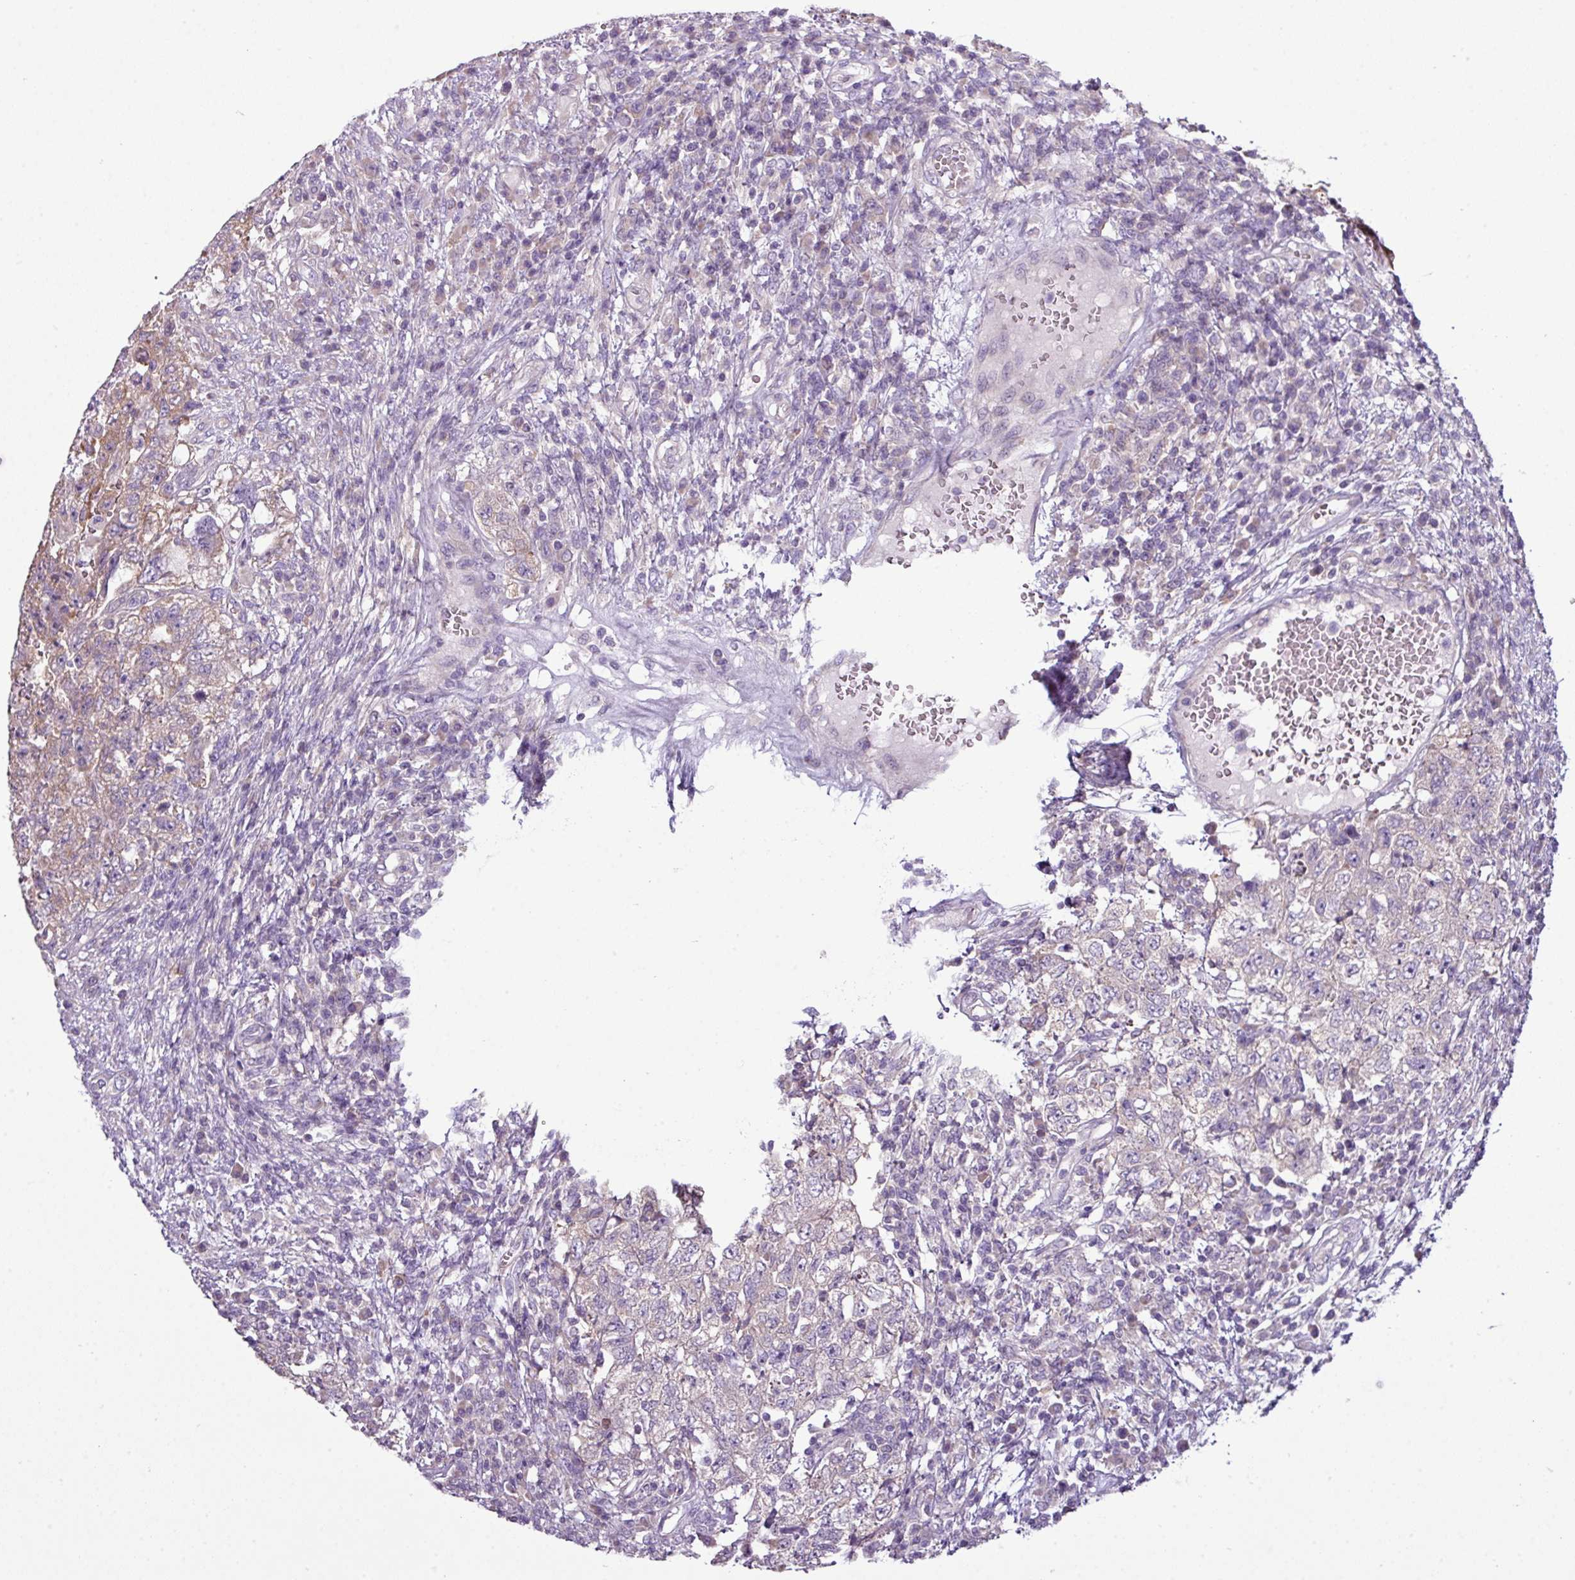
{"staining": {"intensity": "moderate", "quantity": "<25%", "location": "cytoplasmic/membranous"}, "tissue": "testis cancer", "cell_type": "Tumor cells", "image_type": "cancer", "snomed": [{"axis": "morphology", "description": "Carcinoma, Embryonal, NOS"}, {"axis": "topography", "description": "Testis"}], "caption": "Immunohistochemistry (IHC) (DAB) staining of human testis cancer (embryonal carcinoma) shows moderate cytoplasmic/membranous protein positivity in about <25% of tumor cells.", "gene": "AGAP5", "patient": {"sex": "male", "age": 26}}